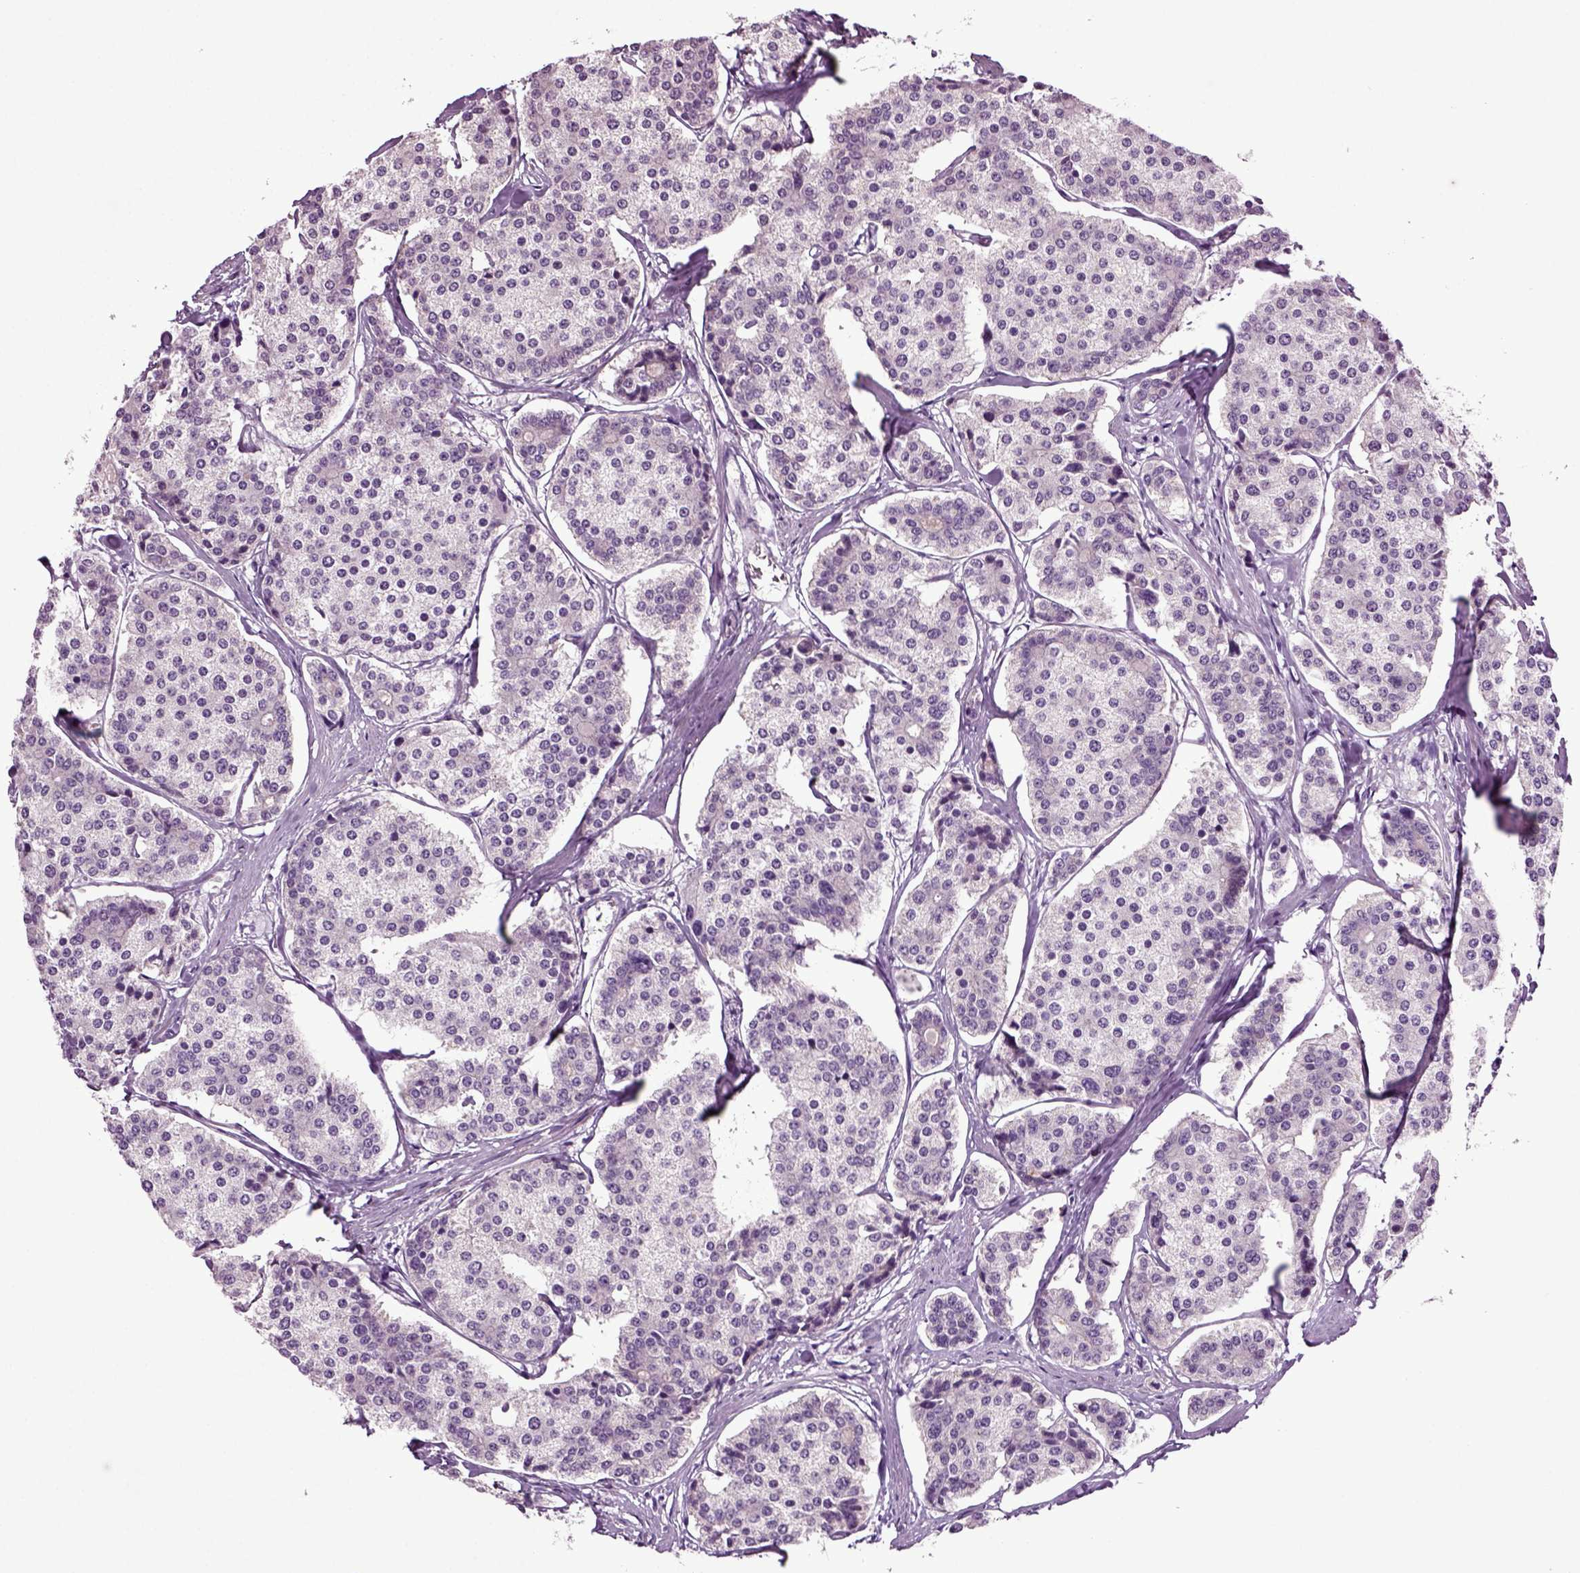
{"staining": {"intensity": "negative", "quantity": "none", "location": "none"}, "tissue": "carcinoid", "cell_type": "Tumor cells", "image_type": "cancer", "snomed": [{"axis": "morphology", "description": "Carcinoid, malignant, NOS"}, {"axis": "topography", "description": "Small intestine"}], "caption": "Human malignant carcinoid stained for a protein using immunohistochemistry displays no positivity in tumor cells.", "gene": "FGF11", "patient": {"sex": "female", "age": 65}}